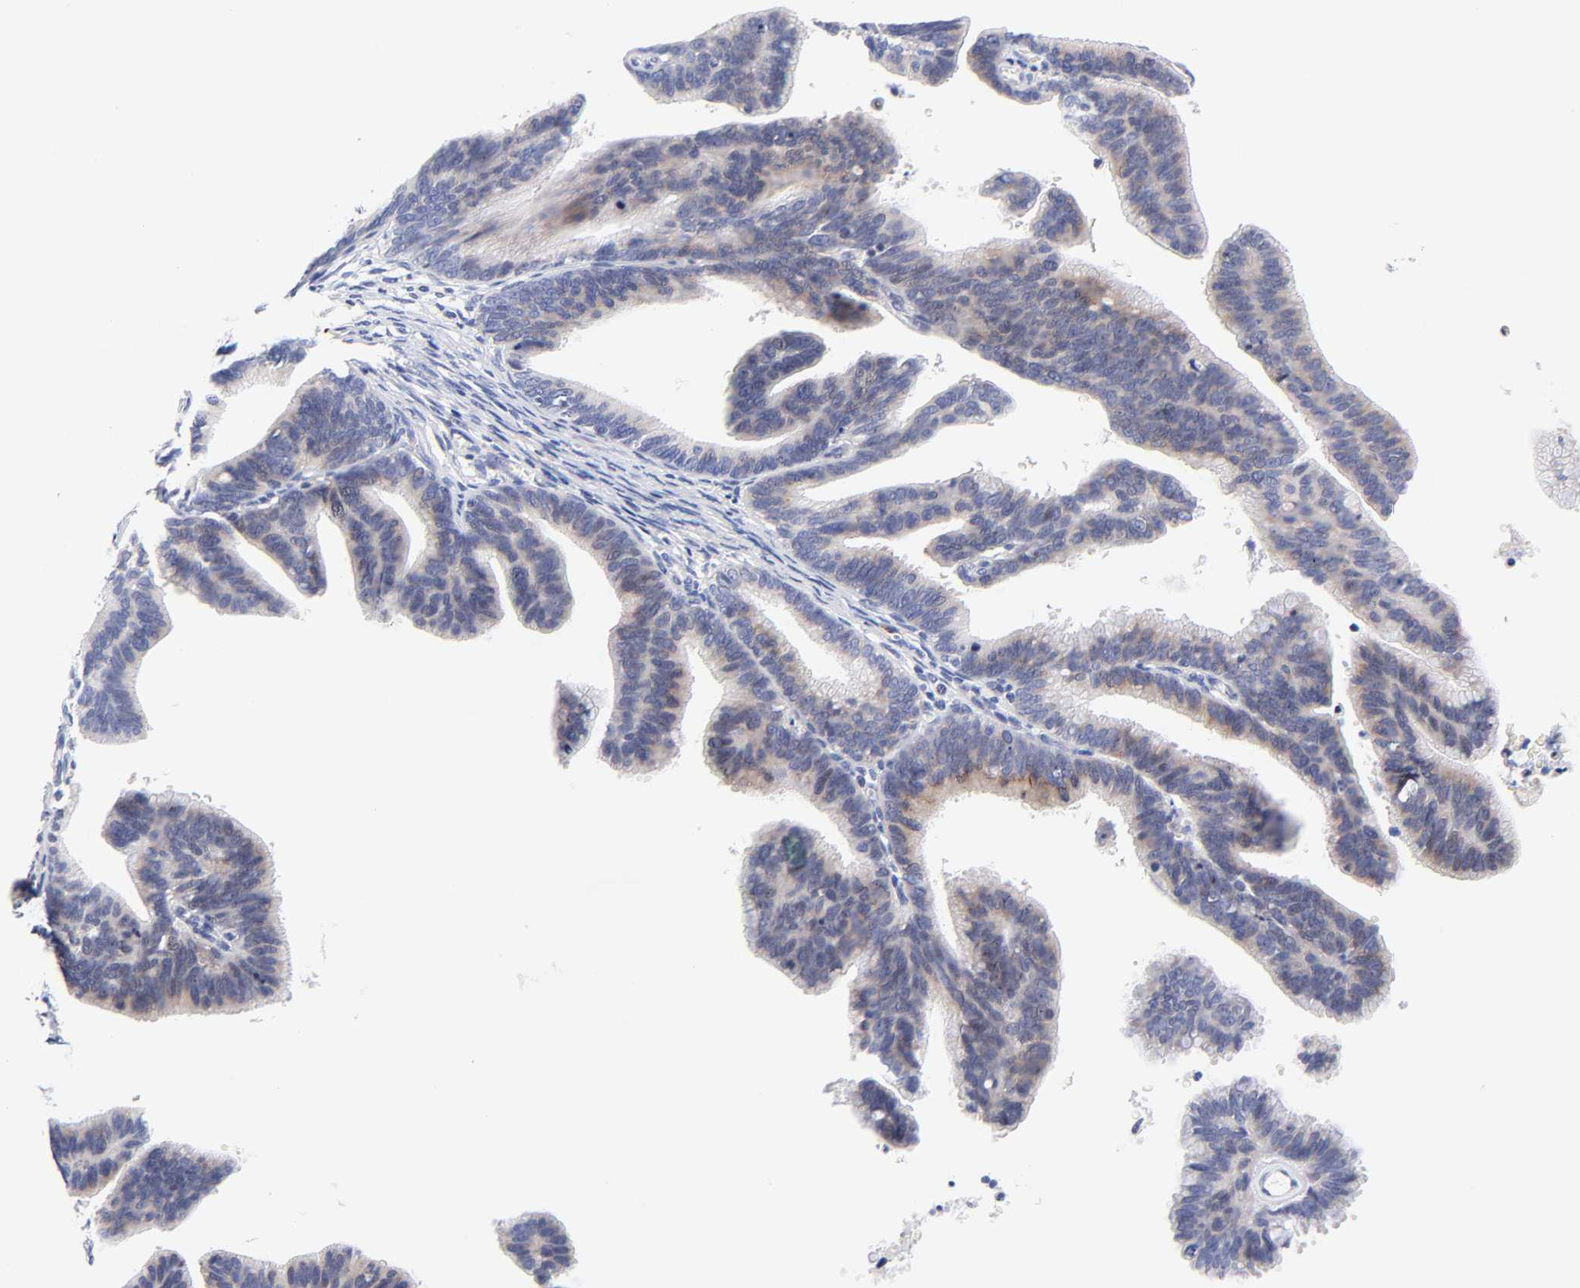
{"staining": {"intensity": "weak", "quantity": "<25%", "location": "cytoplasmic/membranous"}, "tissue": "cervical cancer", "cell_type": "Tumor cells", "image_type": "cancer", "snomed": [{"axis": "morphology", "description": "Adenocarcinoma, NOS"}, {"axis": "topography", "description": "Cervix"}], "caption": "IHC image of neoplastic tissue: human cervical cancer stained with DAB demonstrates no significant protein staining in tumor cells. The staining was performed using DAB to visualize the protein expression in brown, while the nuclei were stained in blue with hematoxylin (Magnification: 20x).", "gene": "AFF2", "patient": {"sex": "female", "age": 47}}